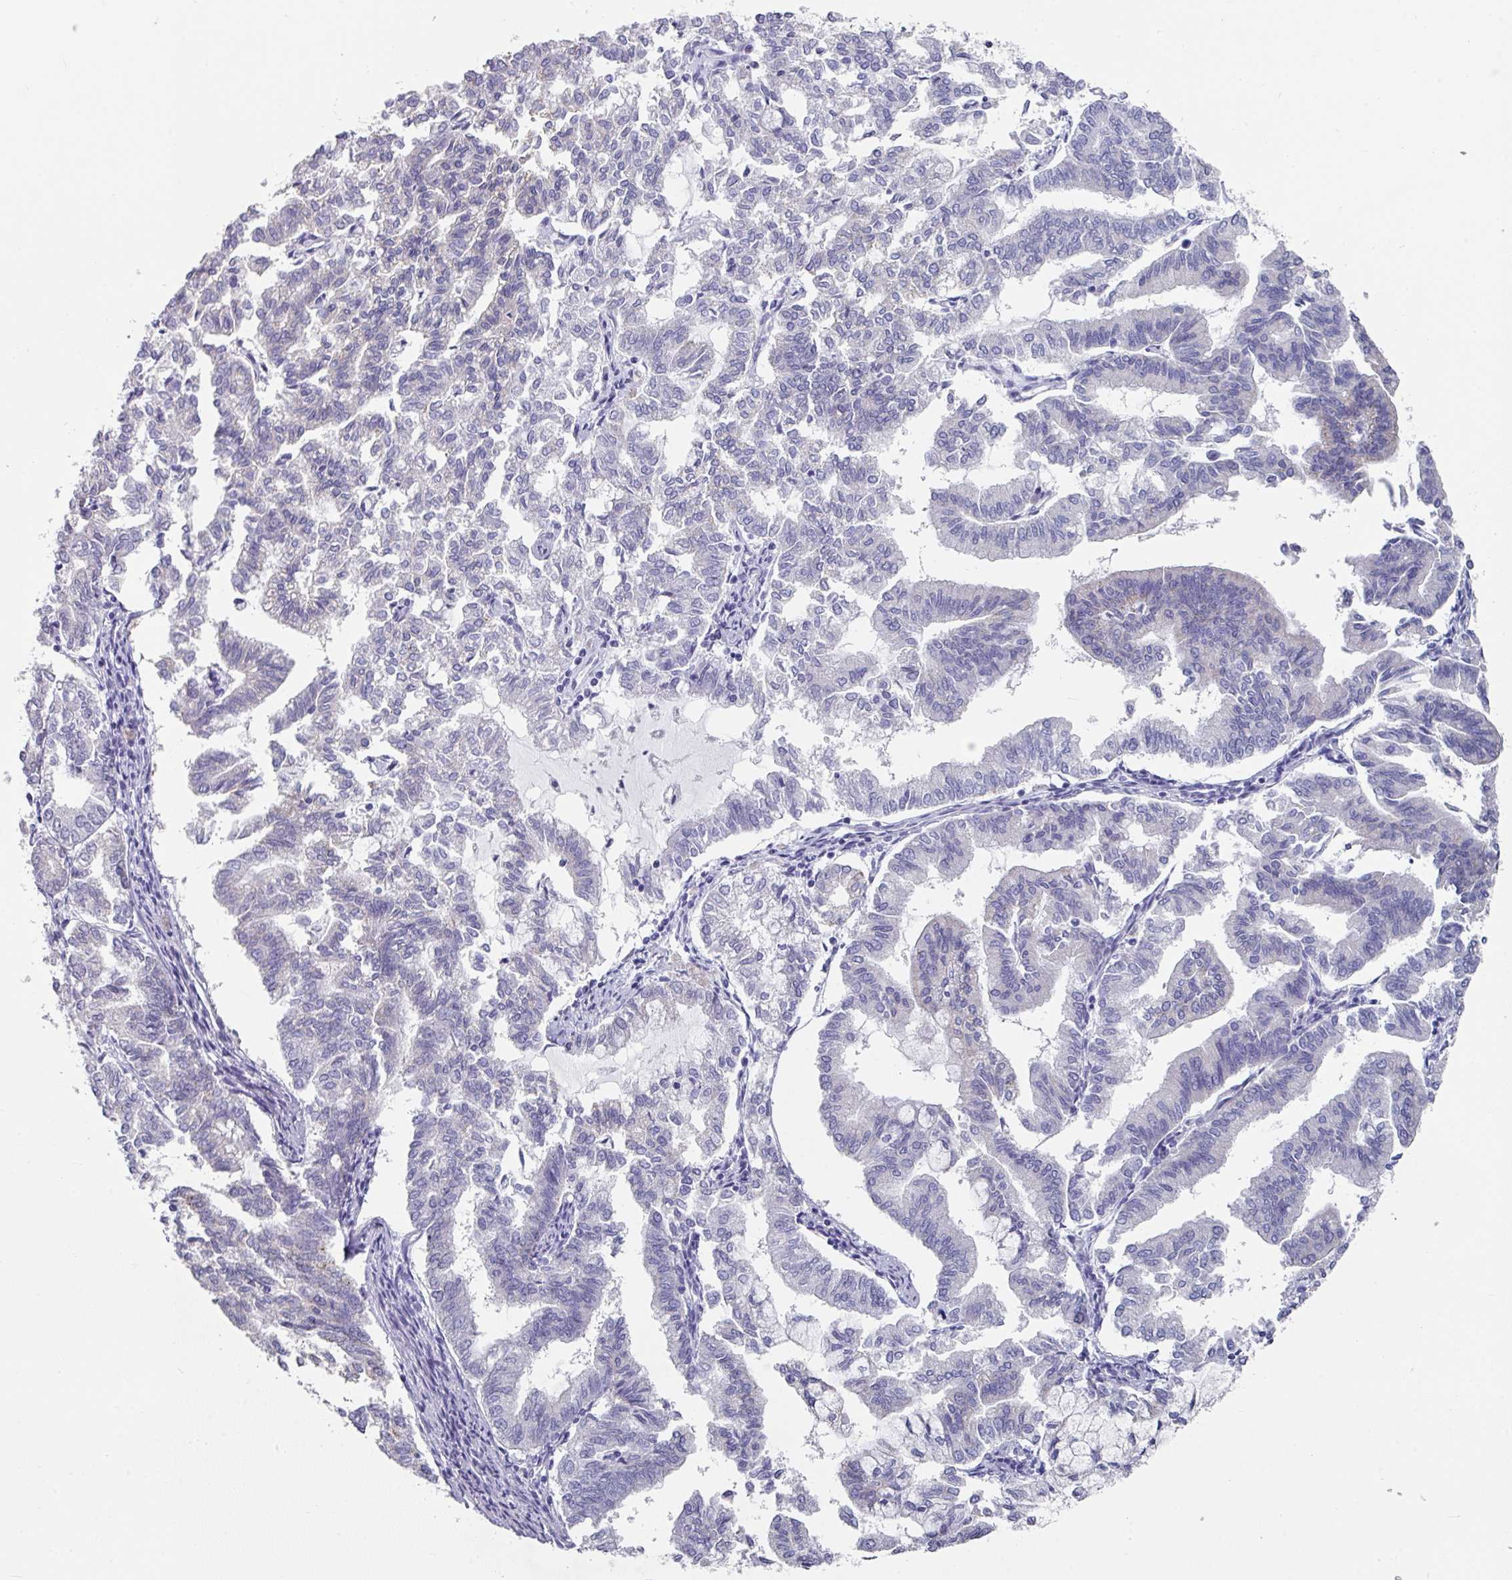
{"staining": {"intensity": "negative", "quantity": "none", "location": "none"}, "tissue": "endometrial cancer", "cell_type": "Tumor cells", "image_type": "cancer", "snomed": [{"axis": "morphology", "description": "Adenocarcinoma, NOS"}, {"axis": "topography", "description": "Endometrium"}], "caption": "An IHC histopathology image of endometrial cancer is shown. There is no staining in tumor cells of endometrial cancer. (Brightfield microscopy of DAB (3,3'-diaminobenzidine) immunohistochemistry at high magnification).", "gene": "SETBP1", "patient": {"sex": "female", "age": 79}}